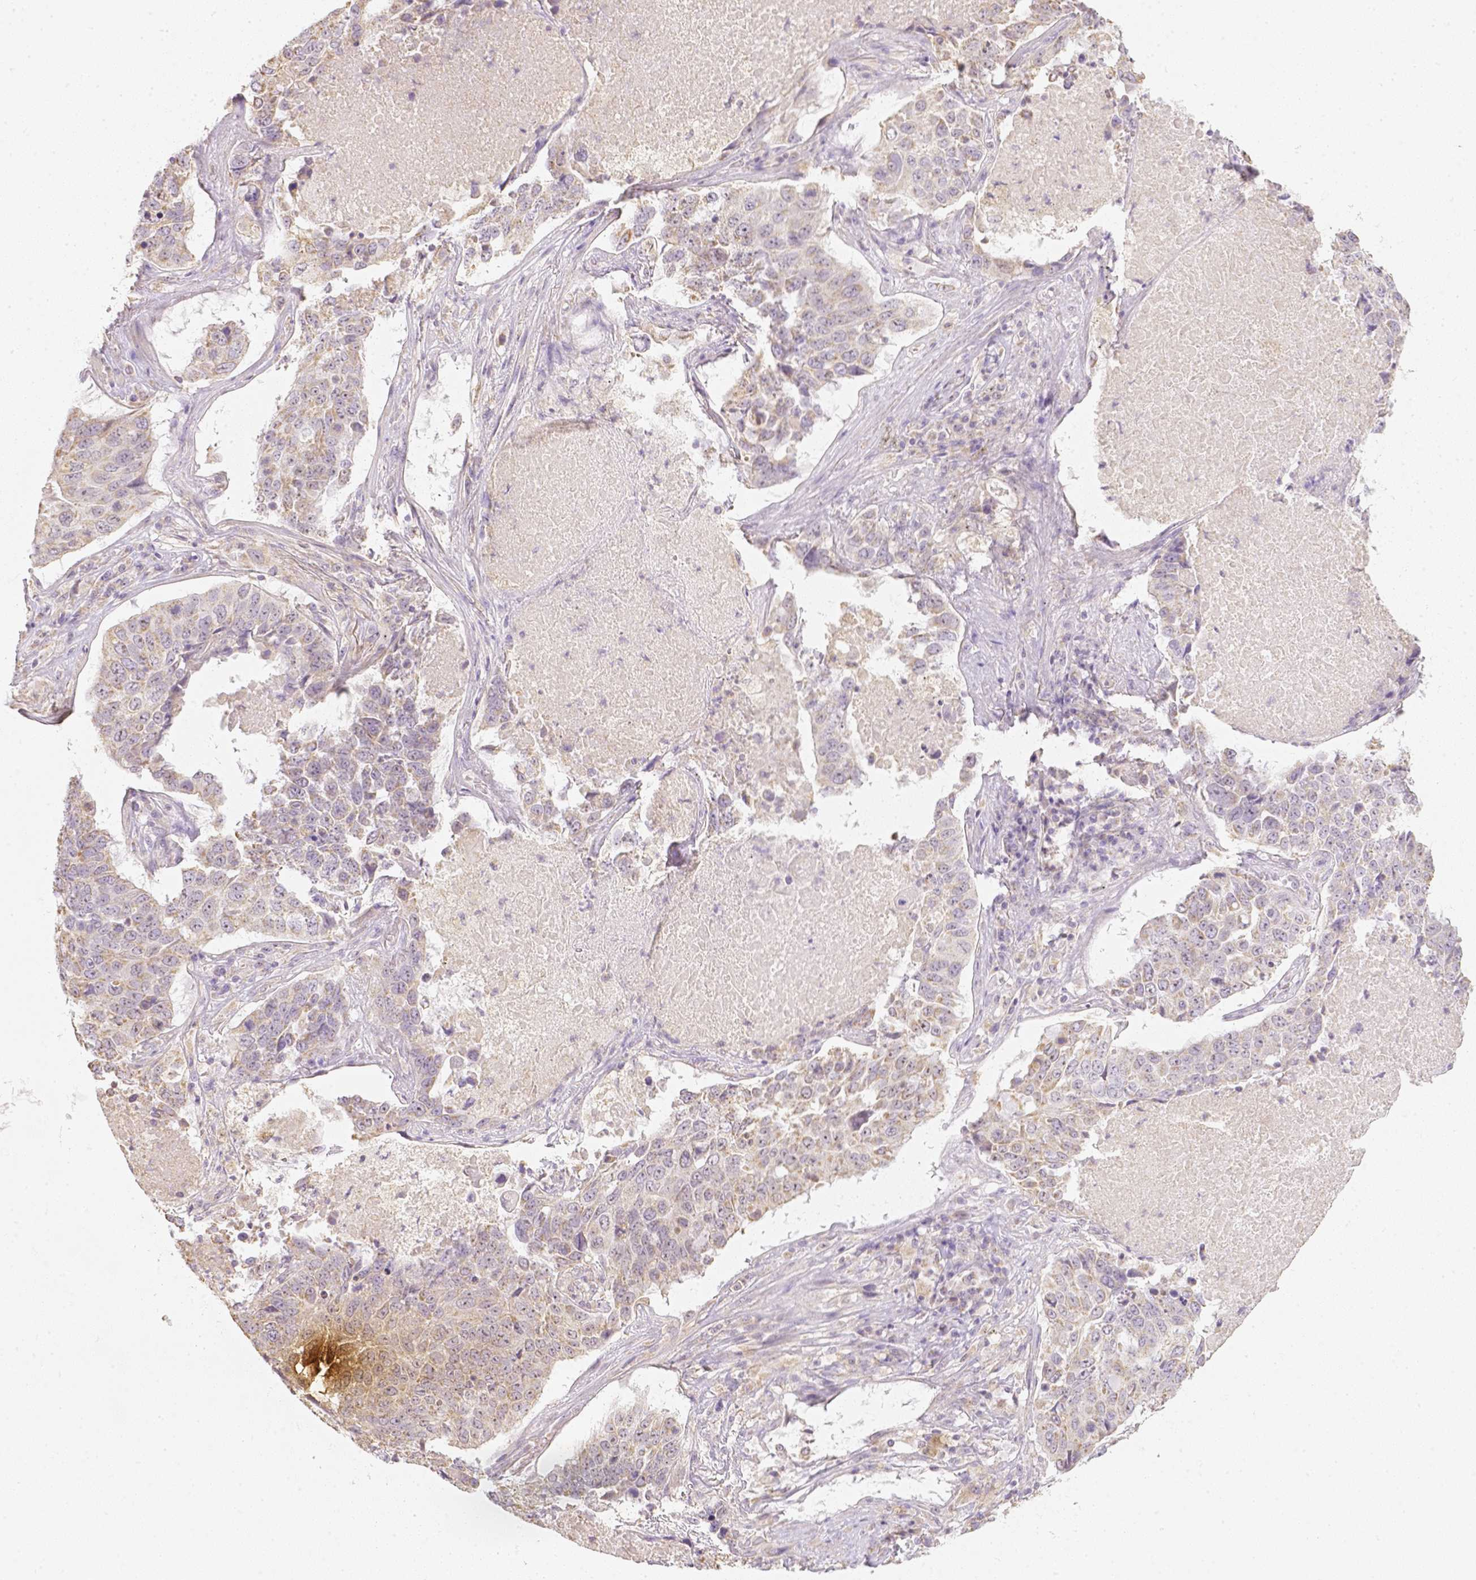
{"staining": {"intensity": "weak", "quantity": ">75%", "location": "cytoplasmic/membranous"}, "tissue": "lung cancer", "cell_type": "Tumor cells", "image_type": "cancer", "snomed": [{"axis": "morphology", "description": "Normal tissue, NOS"}, {"axis": "morphology", "description": "Squamous cell carcinoma, NOS"}, {"axis": "topography", "description": "Bronchus"}, {"axis": "topography", "description": "Lung"}], "caption": "A brown stain shows weak cytoplasmic/membranous positivity of a protein in human lung cancer tumor cells.", "gene": "NVL", "patient": {"sex": "male", "age": 64}}